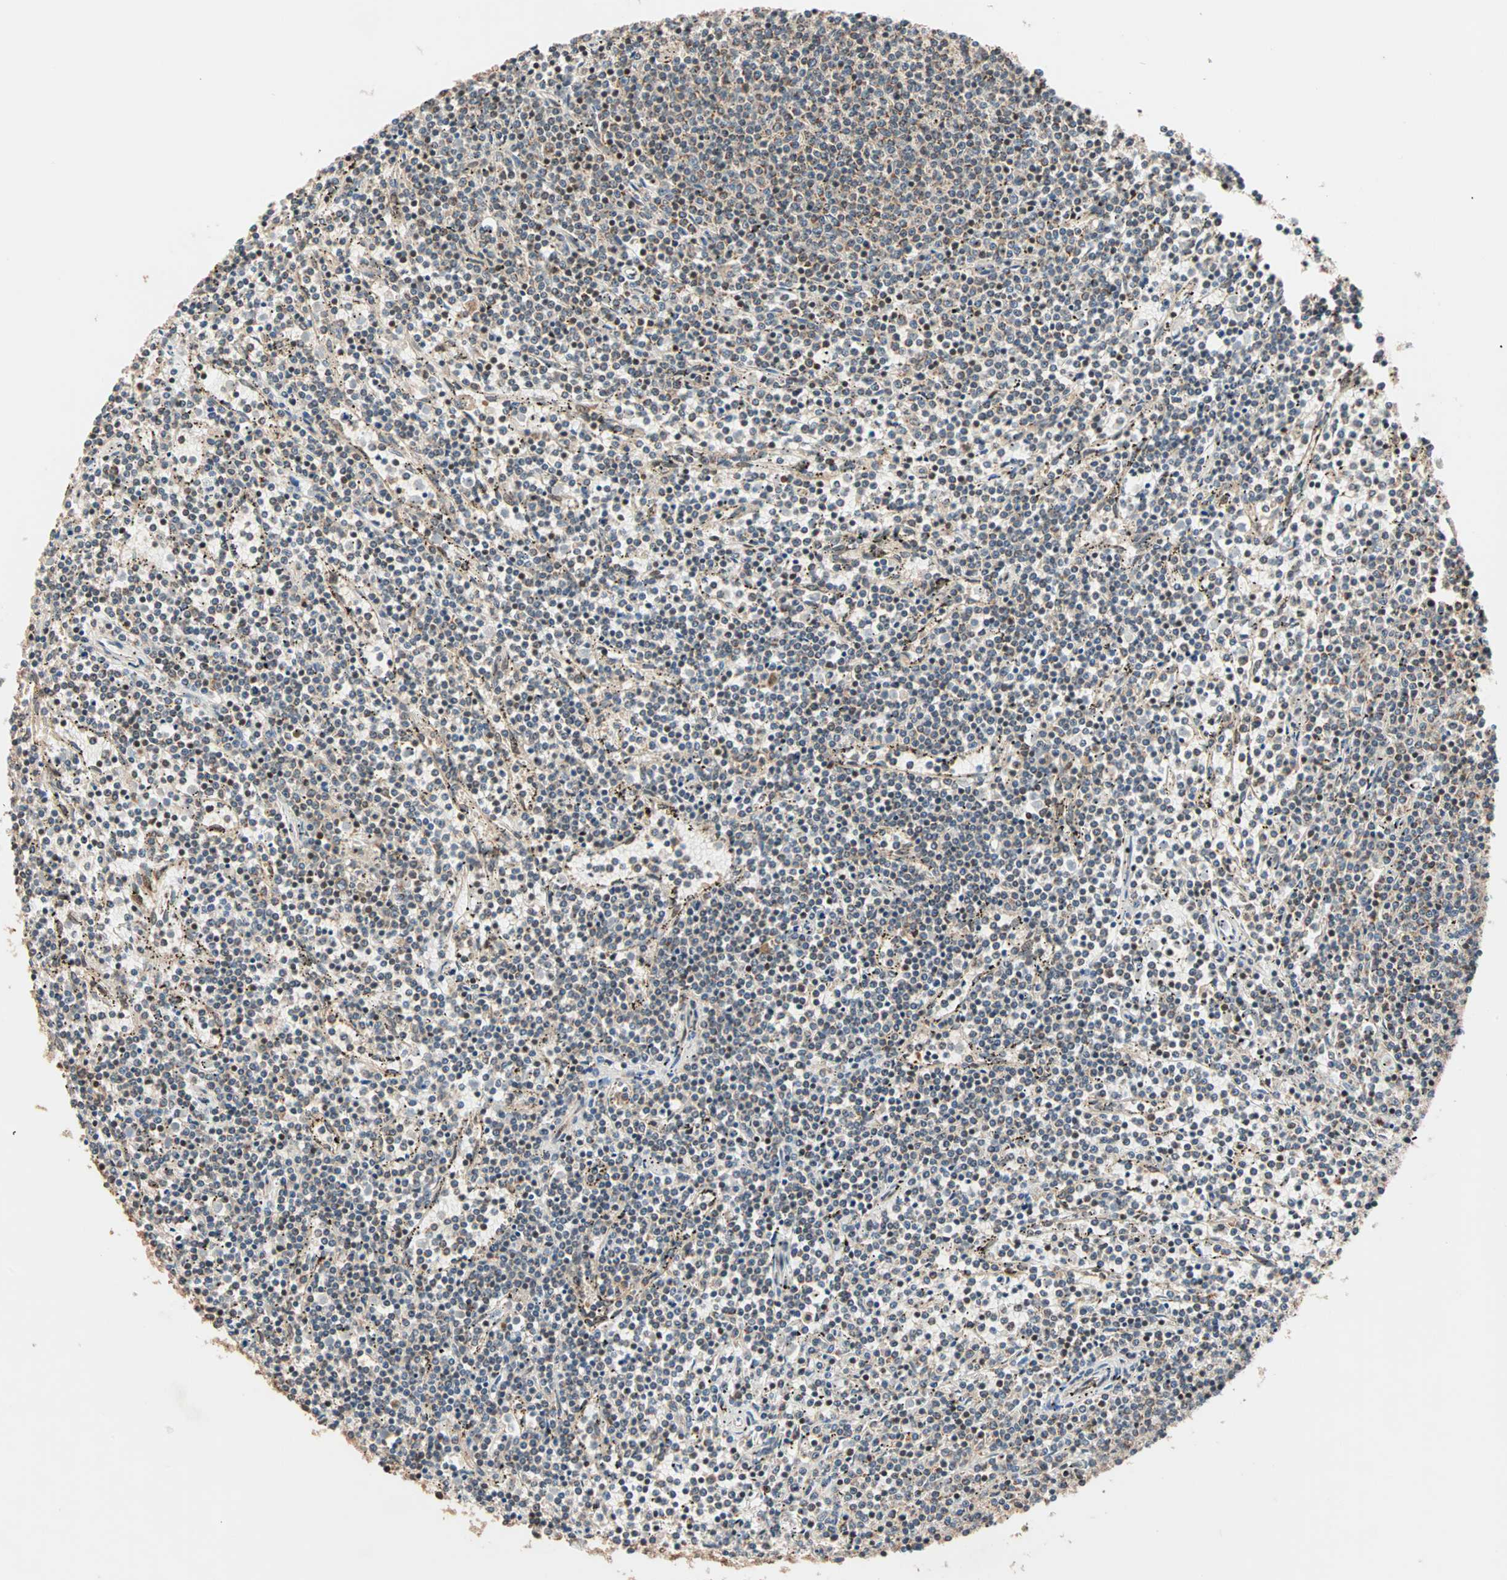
{"staining": {"intensity": "weak", "quantity": "<25%", "location": "cytoplasmic/membranous"}, "tissue": "lymphoma", "cell_type": "Tumor cells", "image_type": "cancer", "snomed": [{"axis": "morphology", "description": "Malignant lymphoma, non-Hodgkin's type, Low grade"}, {"axis": "topography", "description": "Spleen"}], "caption": "This is a photomicrograph of immunohistochemistry staining of lymphoma, which shows no expression in tumor cells.", "gene": "HECW1", "patient": {"sex": "female", "age": 50}}